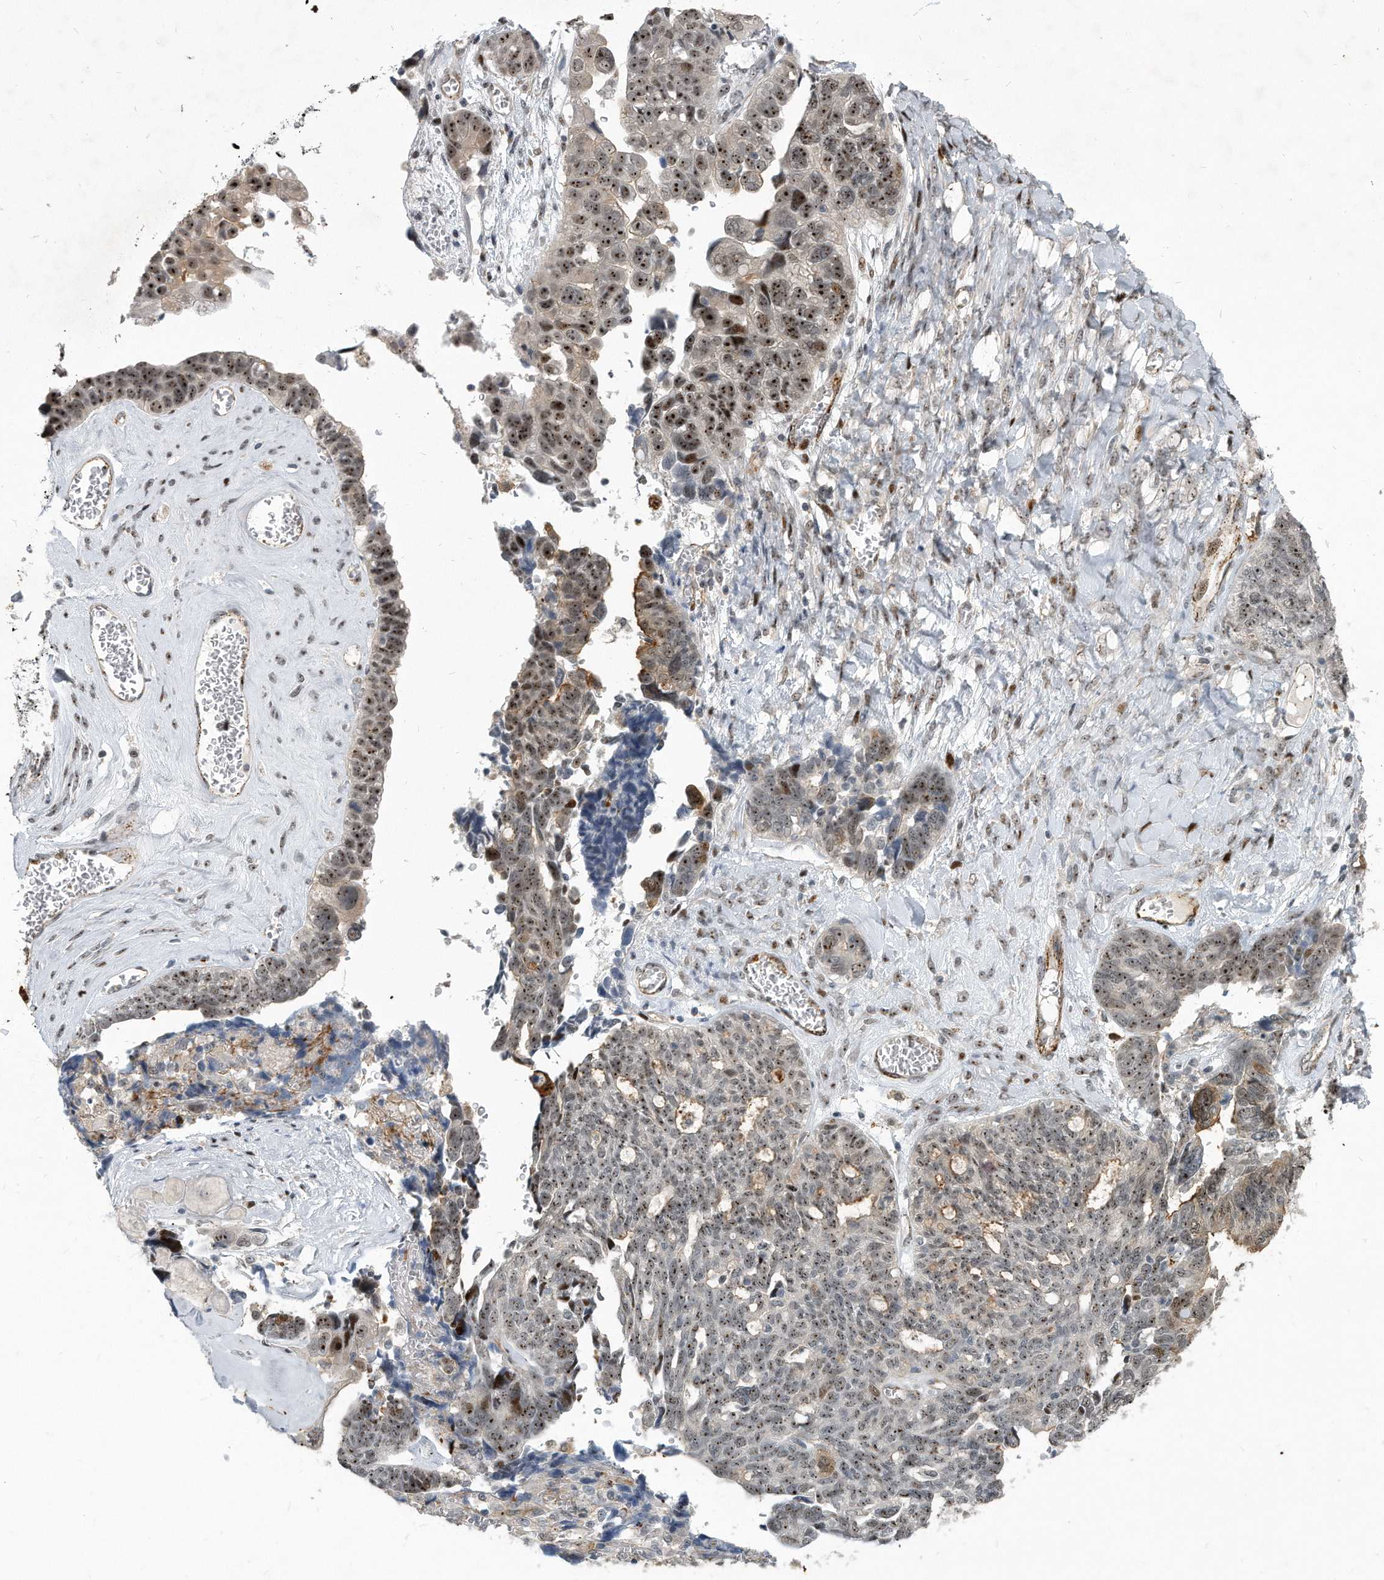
{"staining": {"intensity": "strong", "quantity": "25%-75%", "location": "cytoplasmic/membranous,nuclear"}, "tissue": "ovarian cancer", "cell_type": "Tumor cells", "image_type": "cancer", "snomed": [{"axis": "morphology", "description": "Cystadenocarcinoma, serous, NOS"}, {"axis": "topography", "description": "Ovary"}], "caption": "The image displays a brown stain indicating the presence of a protein in the cytoplasmic/membranous and nuclear of tumor cells in ovarian cancer (serous cystadenocarcinoma). The protein is shown in brown color, while the nuclei are stained blue.", "gene": "PGBD2", "patient": {"sex": "female", "age": 79}}